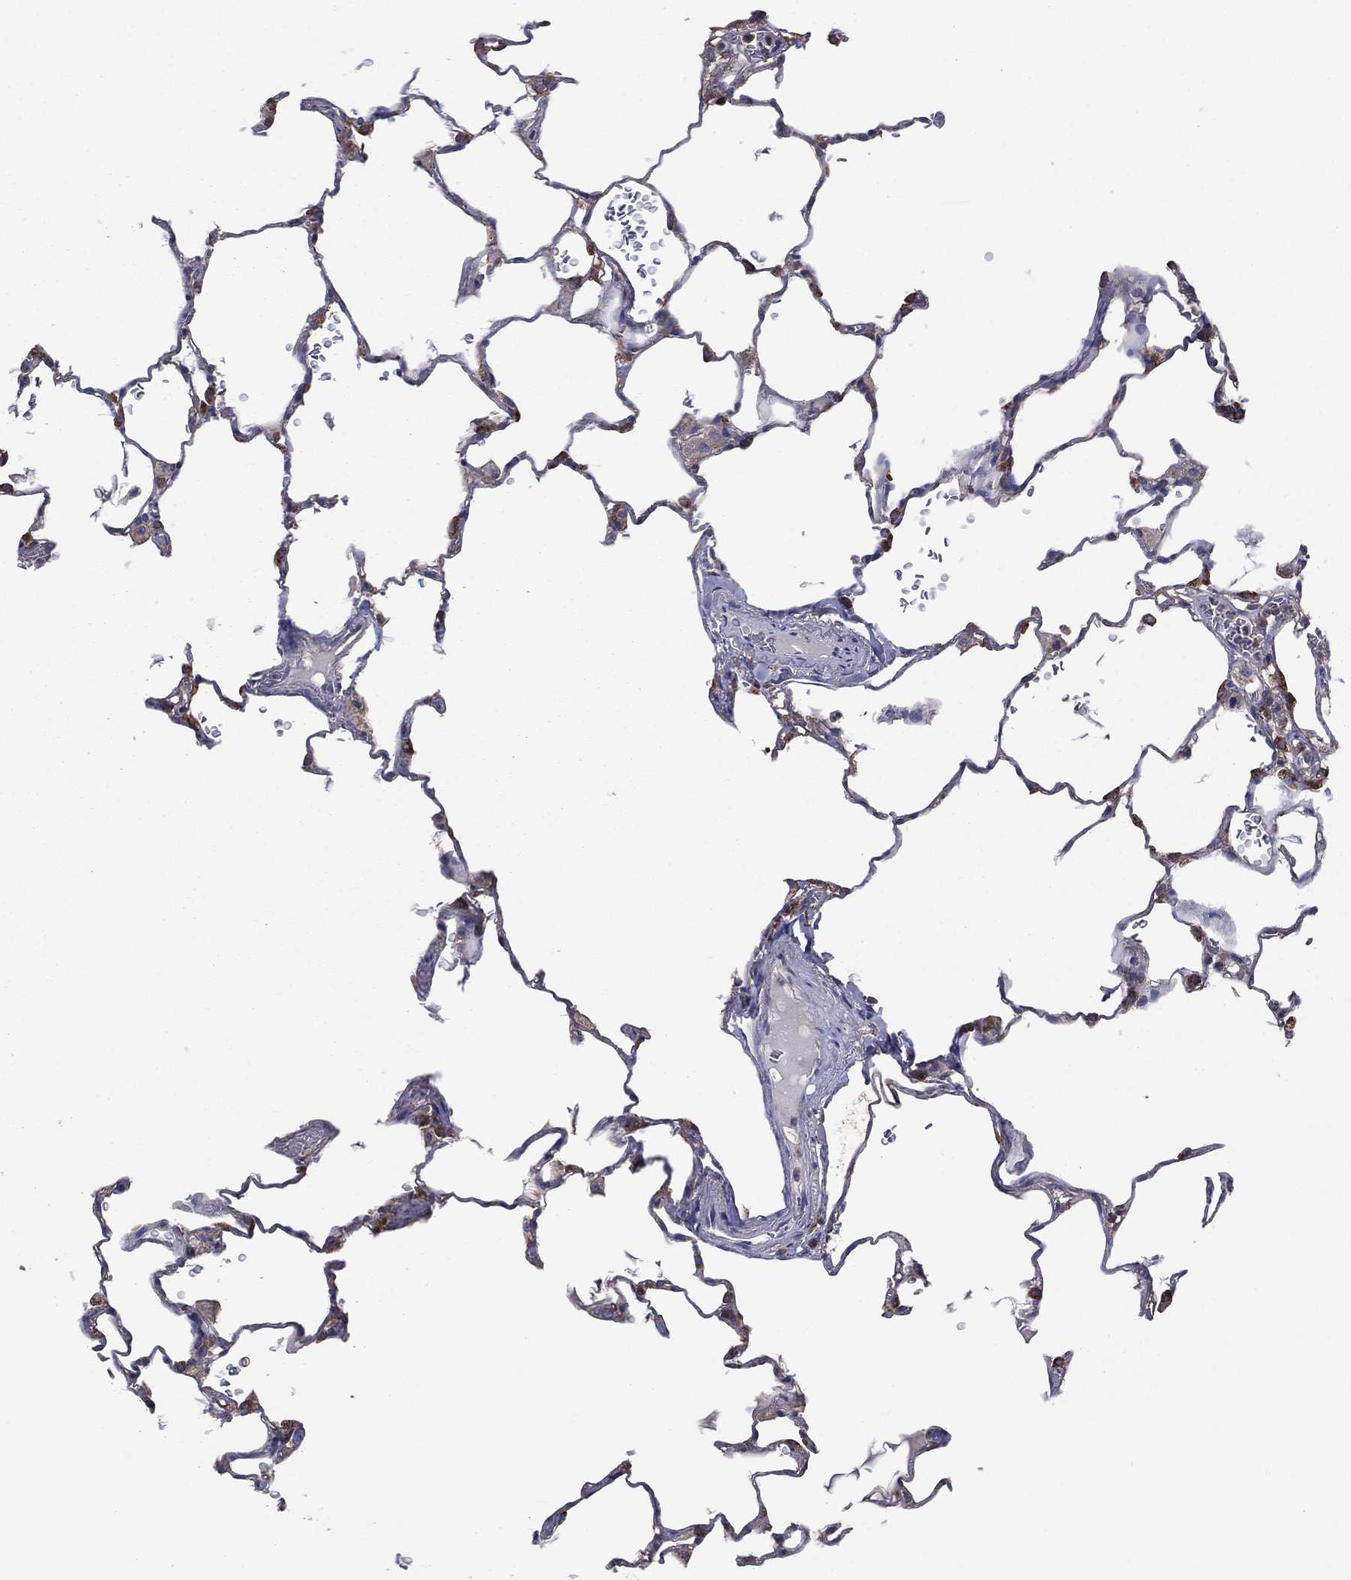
{"staining": {"intensity": "moderate", "quantity": "25%-75%", "location": "cytoplasmic/membranous"}, "tissue": "lung", "cell_type": "Alveolar cells", "image_type": "normal", "snomed": [{"axis": "morphology", "description": "Normal tissue, NOS"}, {"axis": "morphology", "description": "Adenocarcinoma, metastatic, NOS"}, {"axis": "topography", "description": "Lung"}], "caption": "Moderate cytoplasmic/membranous protein staining is appreciated in approximately 25%-75% of alveolar cells in lung.", "gene": "SARS1", "patient": {"sex": "male", "age": 45}}